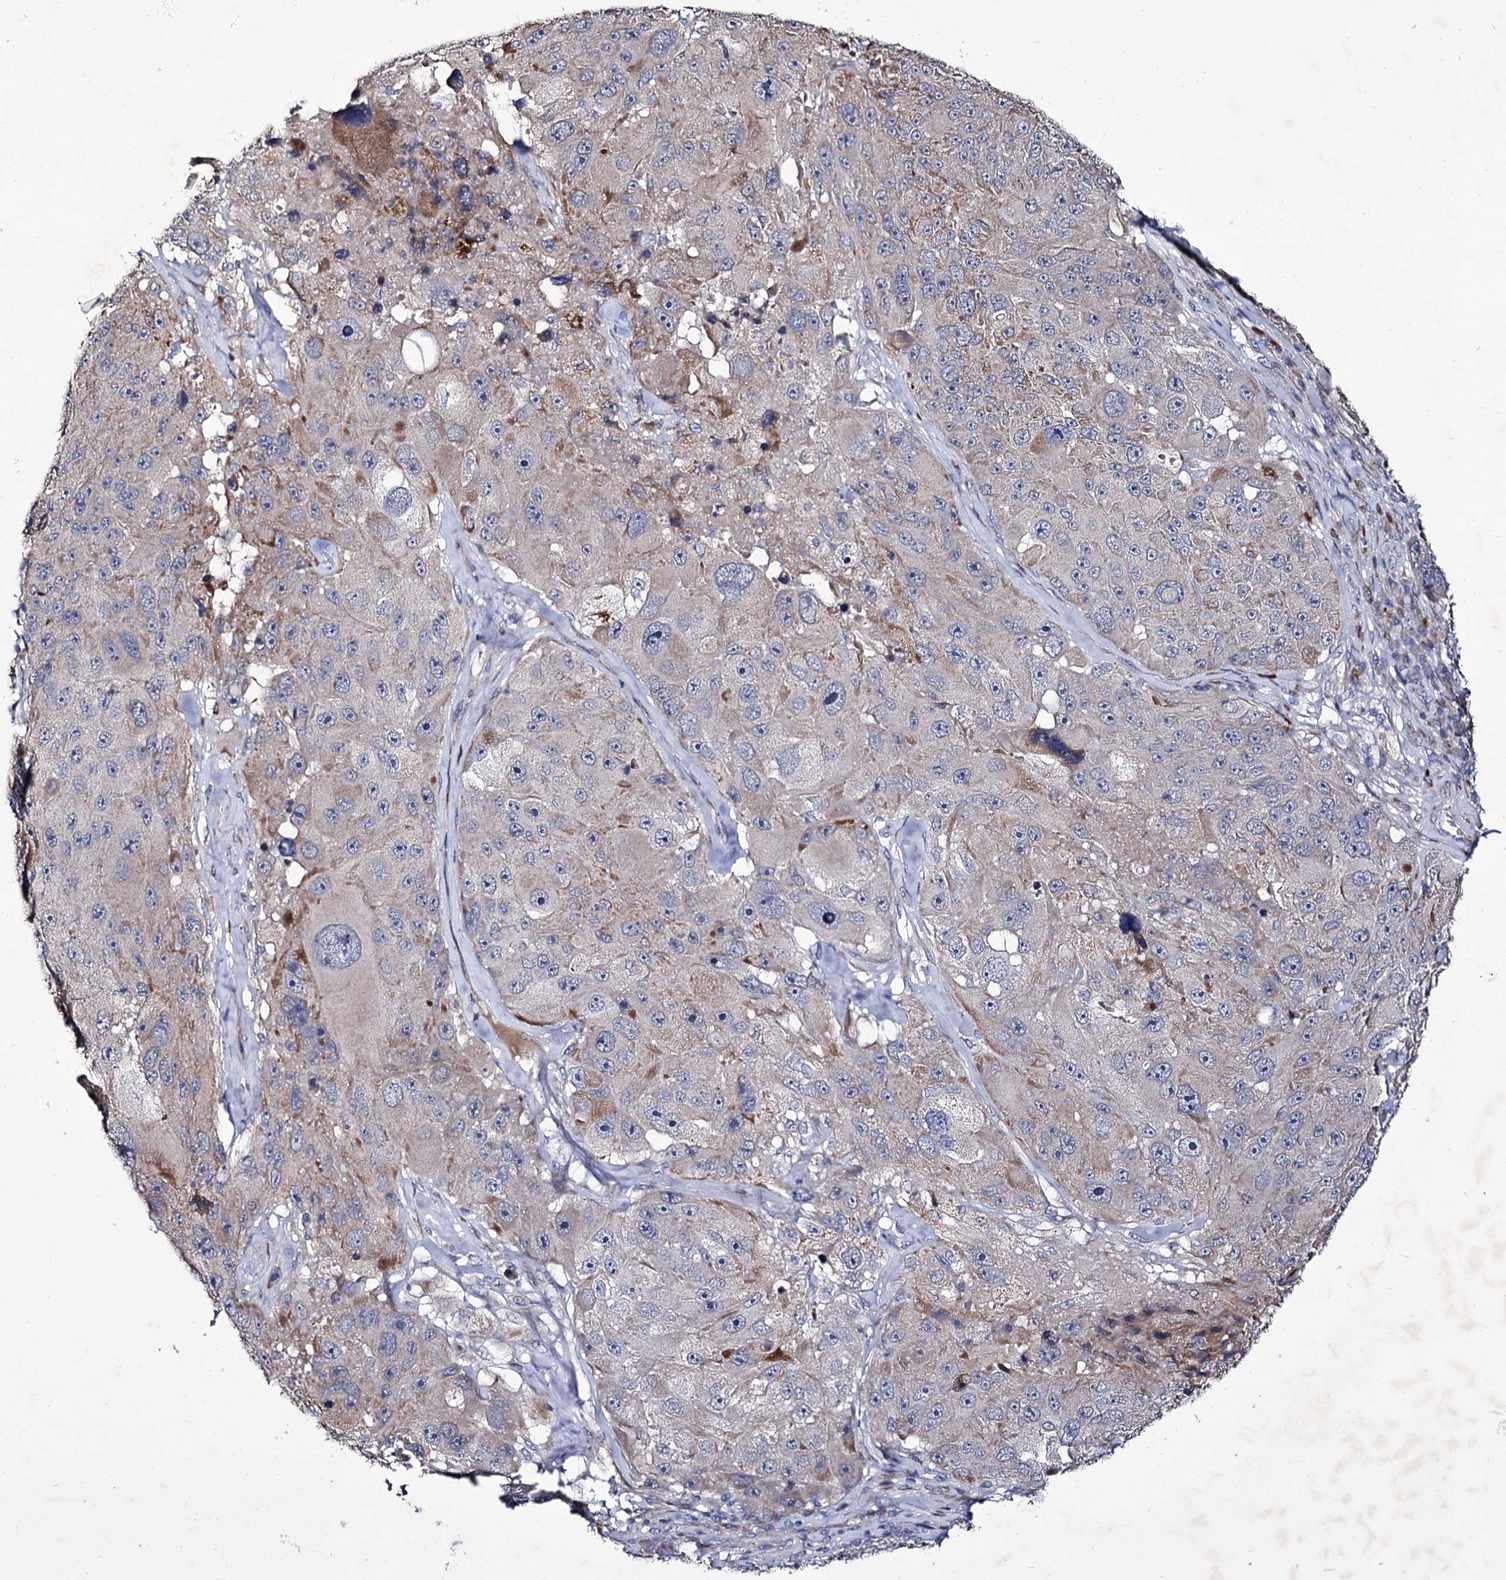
{"staining": {"intensity": "moderate", "quantity": "<25%", "location": "cytoplasmic/membranous"}, "tissue": "melanoma", "cell_type": "Tumor cells", "image_type": "cancer", "snomed": [{"axis": "morphology", "description": "Malignant melanoma, Metastatic site"}, {"axis": "topography", "description": "Lymph node"}], "caption": "DAB (3,3'-diaminobenzidine) immunohistochemical staining of human melanoma shows moderate cytoplasmic/membranous protein staining in about <25% of tumor cells.", "gene": "TUBGCP5", "patient": {"sex": "male", "age": 62}}